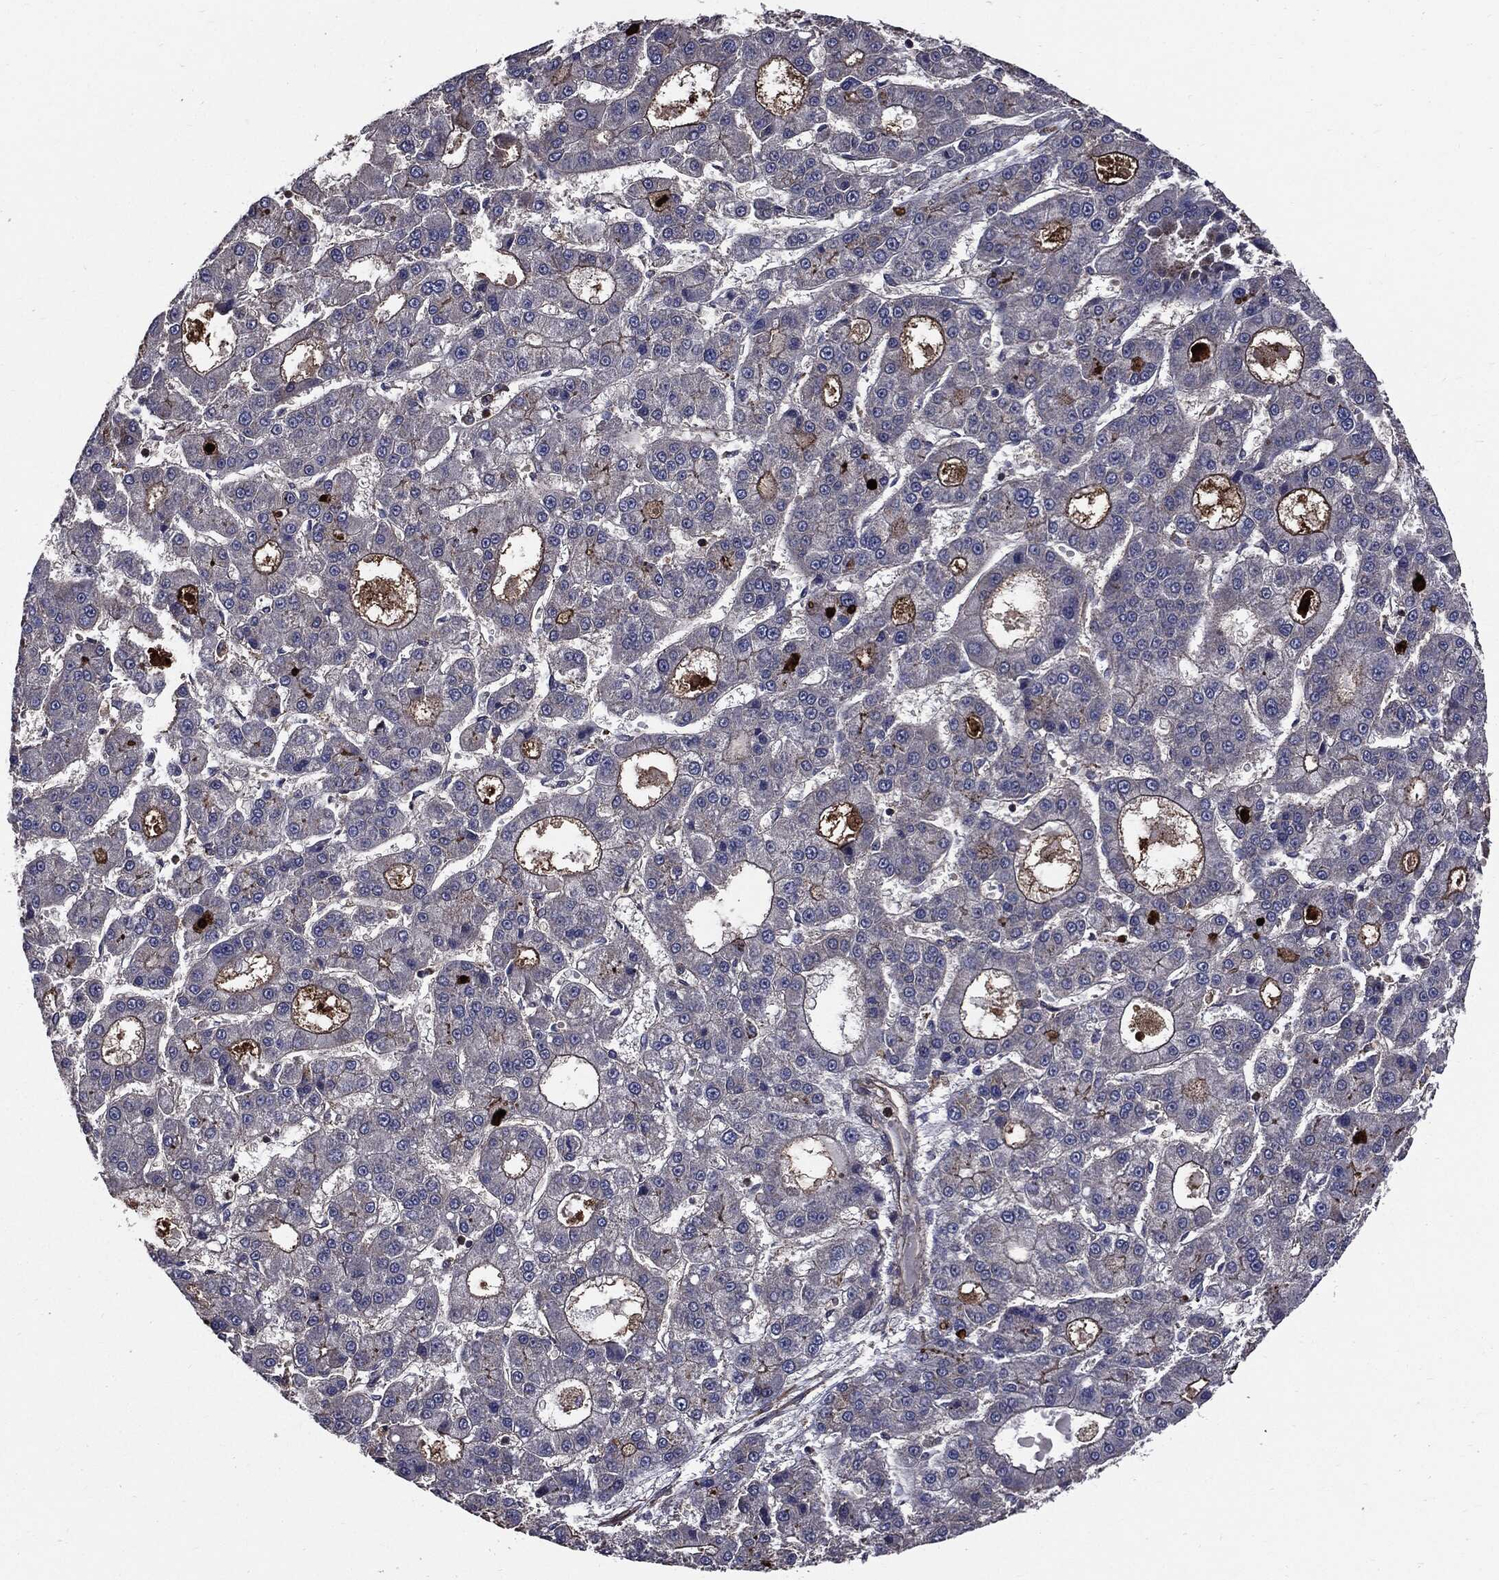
{"staining": {"intensity": "negative", "quantity": "none", "location": "none"}, "tissue": "liver cancer", "cell_type": "Tumor cells", "image_type": "cancer", "snomed": [{"axis": "morphology", "description": "Carcinoma, Hepatocellular, NOS"}, {"axis": "topography", "description": "Liver"}], "caption": "This is an IHC histopathology image of hepatocellular carcinoma (liver). There is no staining in tumor cells.", "gene": "PDCD6IP", "patient": {"sex": "male", "age": 70}}